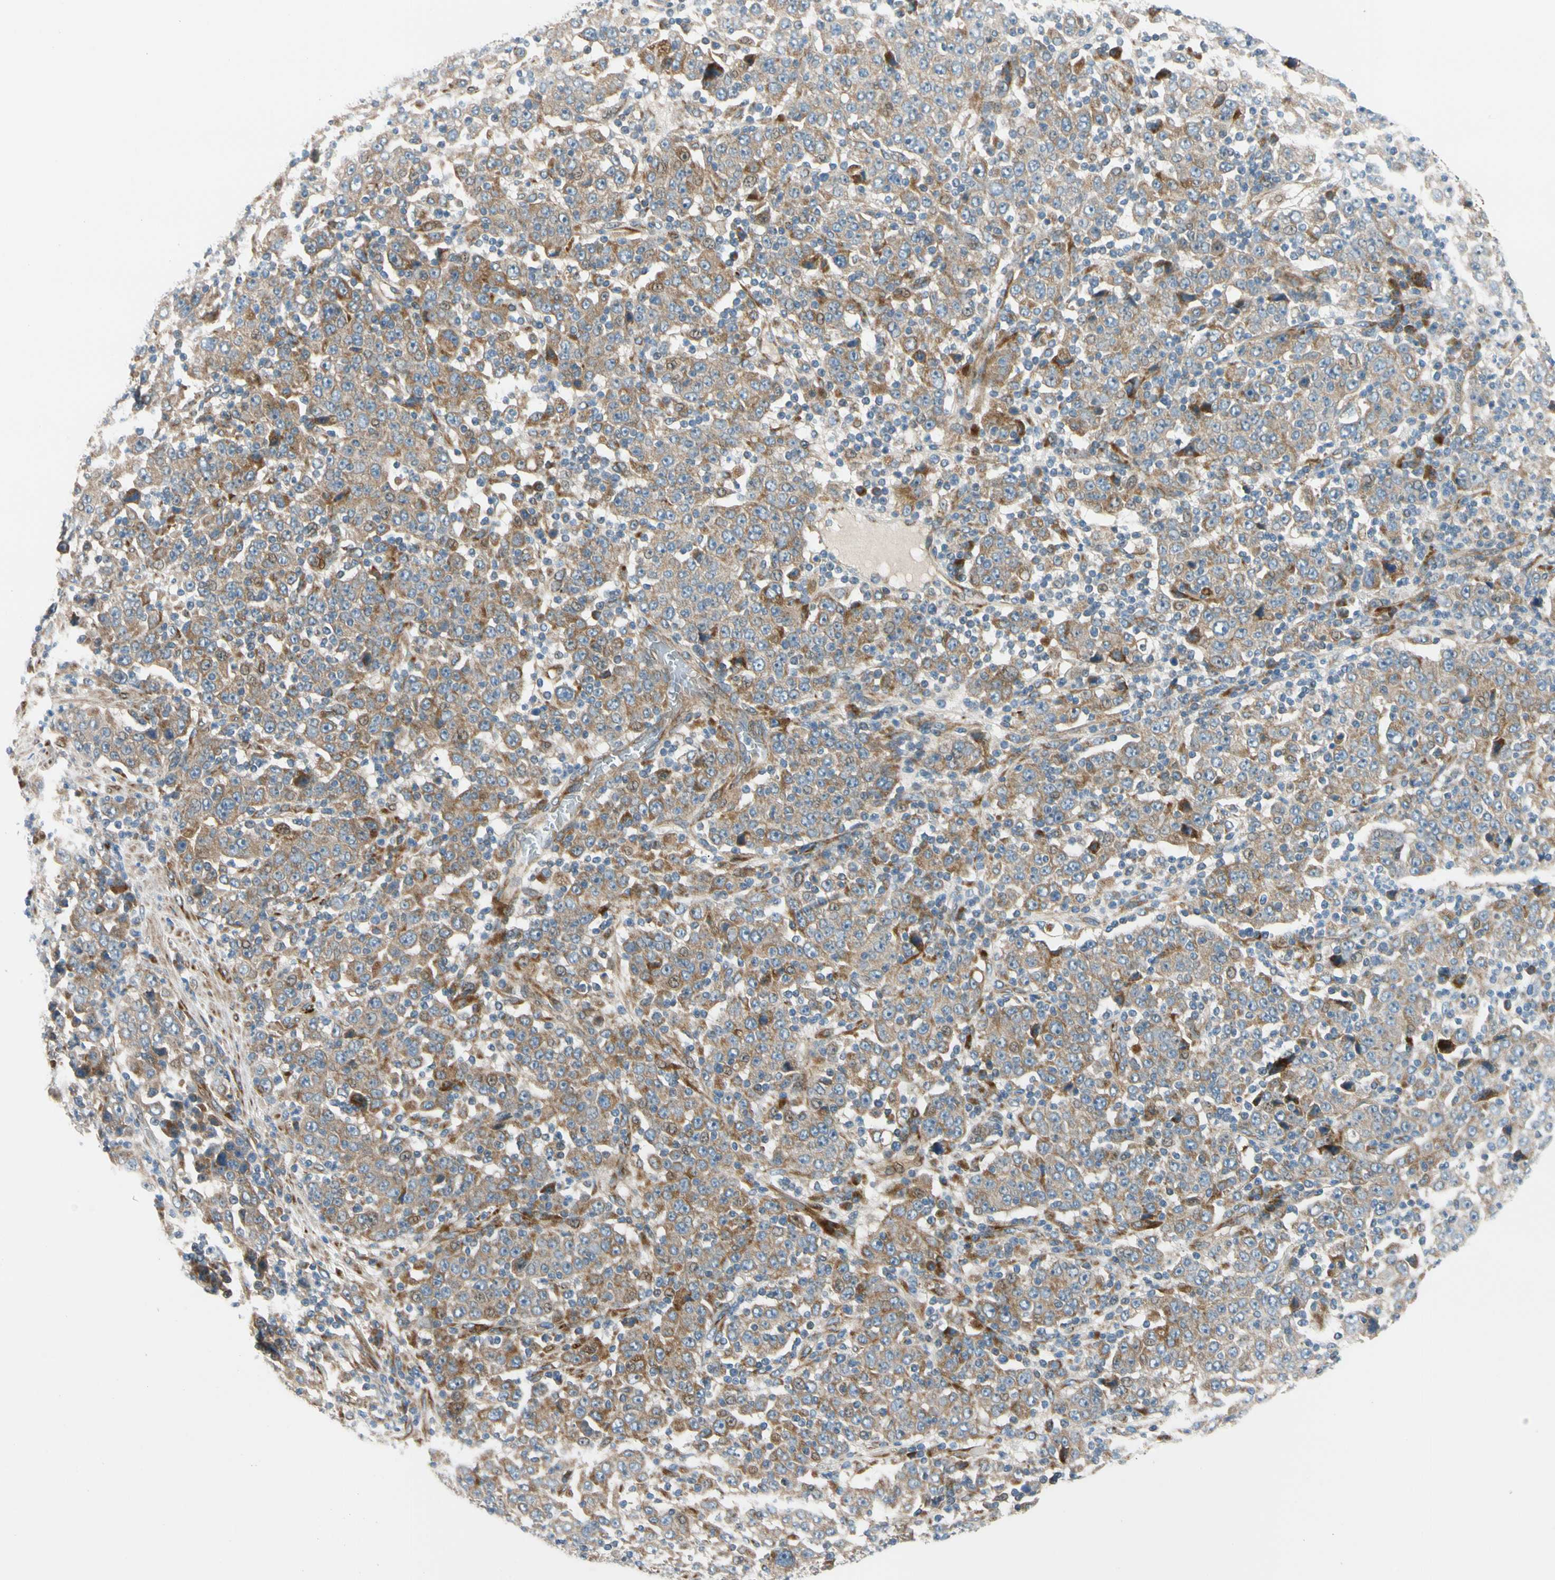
{"staining": {"intensity": "moderate", "quantity": ">75%", "location": "cytoplasmic/membranous"}, "tissue": "stomach cancer", "cell_type": "Tumor cells", "image_type": "cancer", "snomed": [{"axis": "morphology", "description": "Normal tissue, NOS"}, {"axis": "morphology", "description": "Adenocarcinoma, NOS"}, {"axis": "topography", "description": "Stomach, upper"}, {"axis": "topography", "description": "Stomach"}], "caption": "This micrograph exhibits immunohistochemistry (IHC) staining of human stomach cancer, with medium moderate cytoplasmic/membranous expression in approximately >75% of tumor cells.", "gene": "MST1R", "patient": {"sex": "male", "age": 59}}